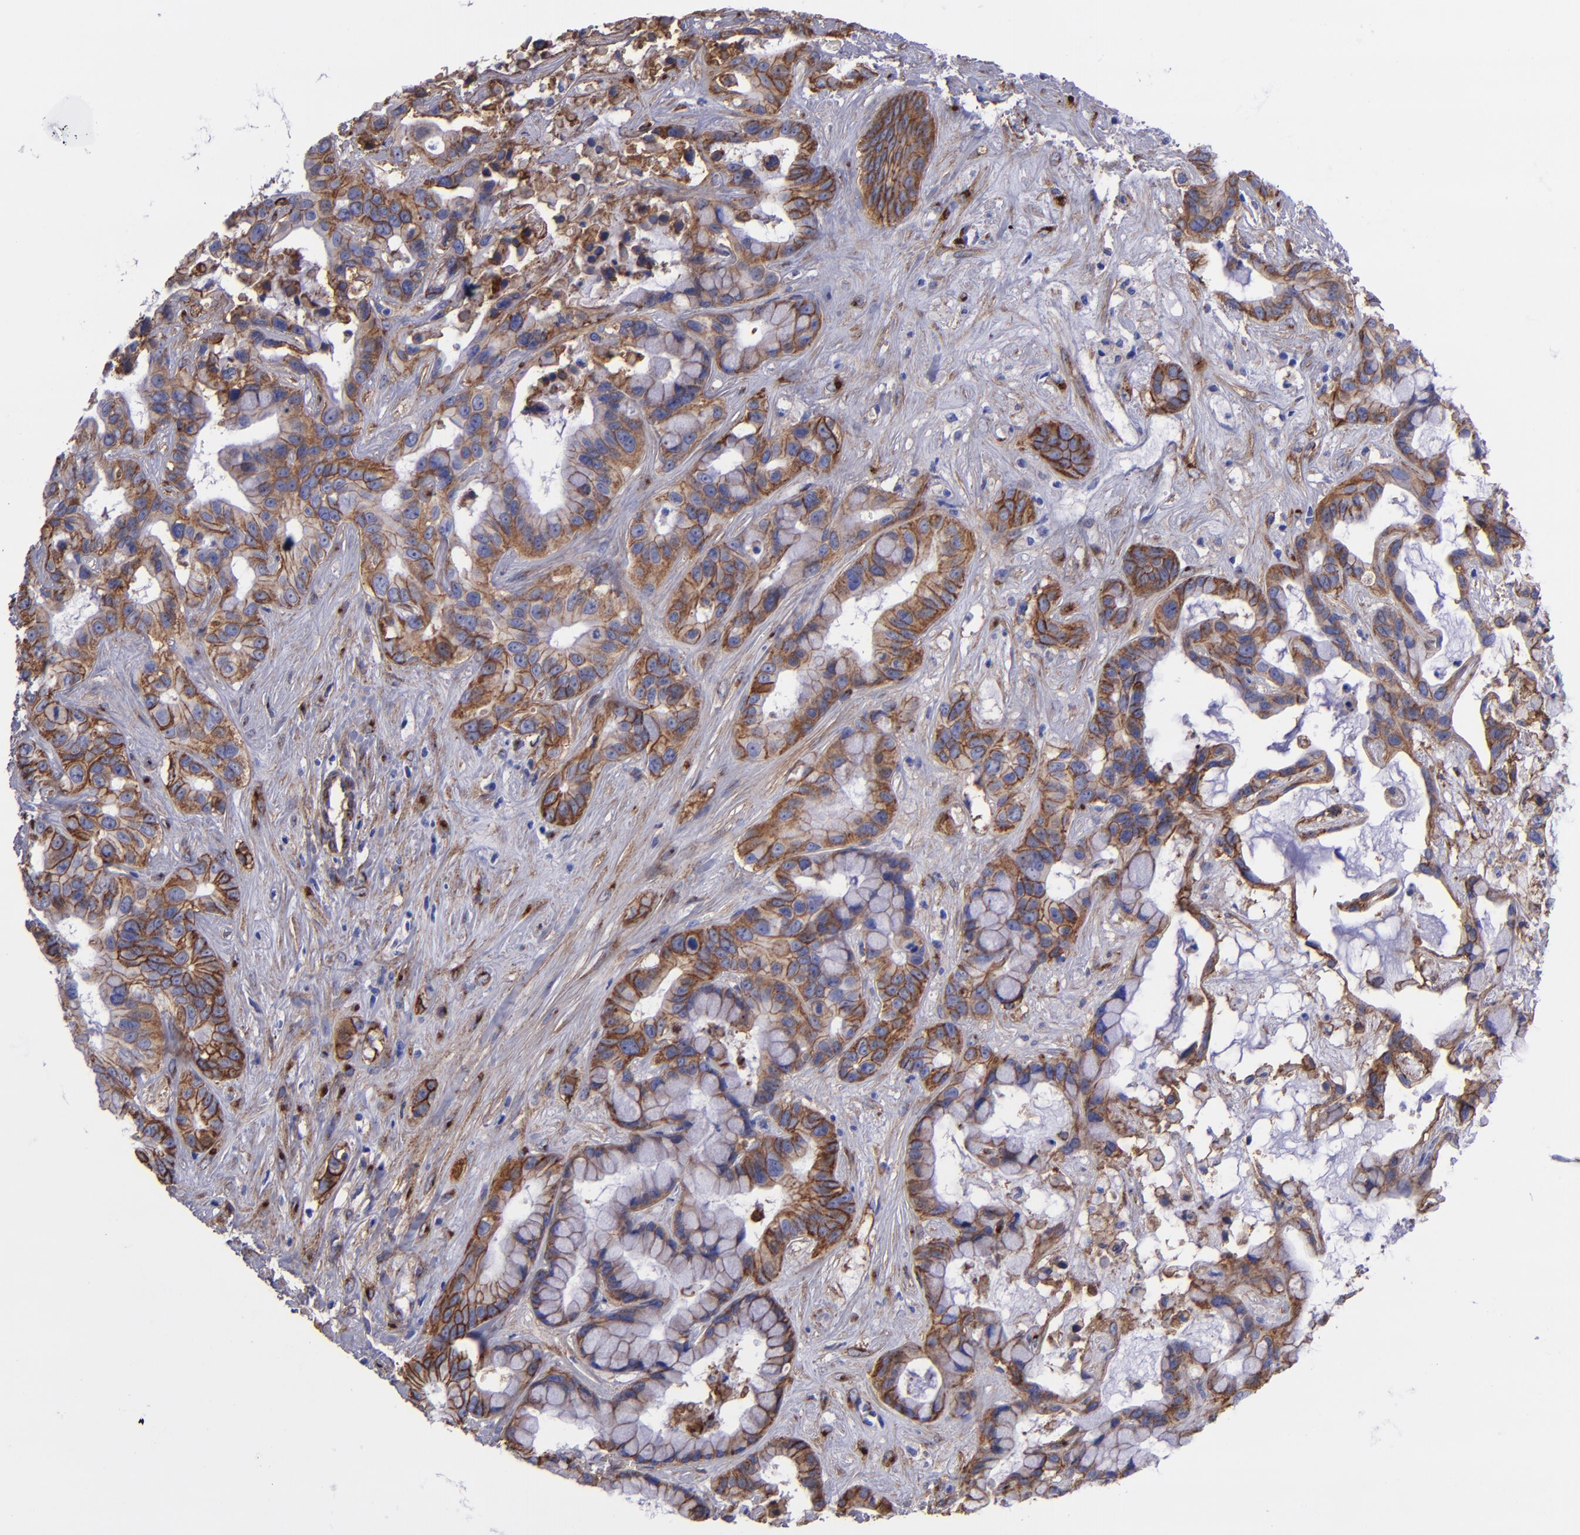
{"staining": {"intensity": "moderate", "quantity": "25%-75%", "location": "cytoplasmic/membranous"}, "tissue": "liver cancer", "cell_type": "Tumor cells", "image_type": "cancer", "snomed": [{"axis": "morphology", "description": "Cholangiocarcinoma"}, {"axis": "topography", "description": "Liver"}], "caption": "Immunohistochemistry (IHC) image of human liver cancer (cholangiocarcinoma) stained for a protein (brown), which exhibits medium levels of moderate cytoplasmic/membranous positivity in approximately 25%-75% of tumor cells.", "gene": "ITGAV", "patient": {"sex": "female", "age": 65}}